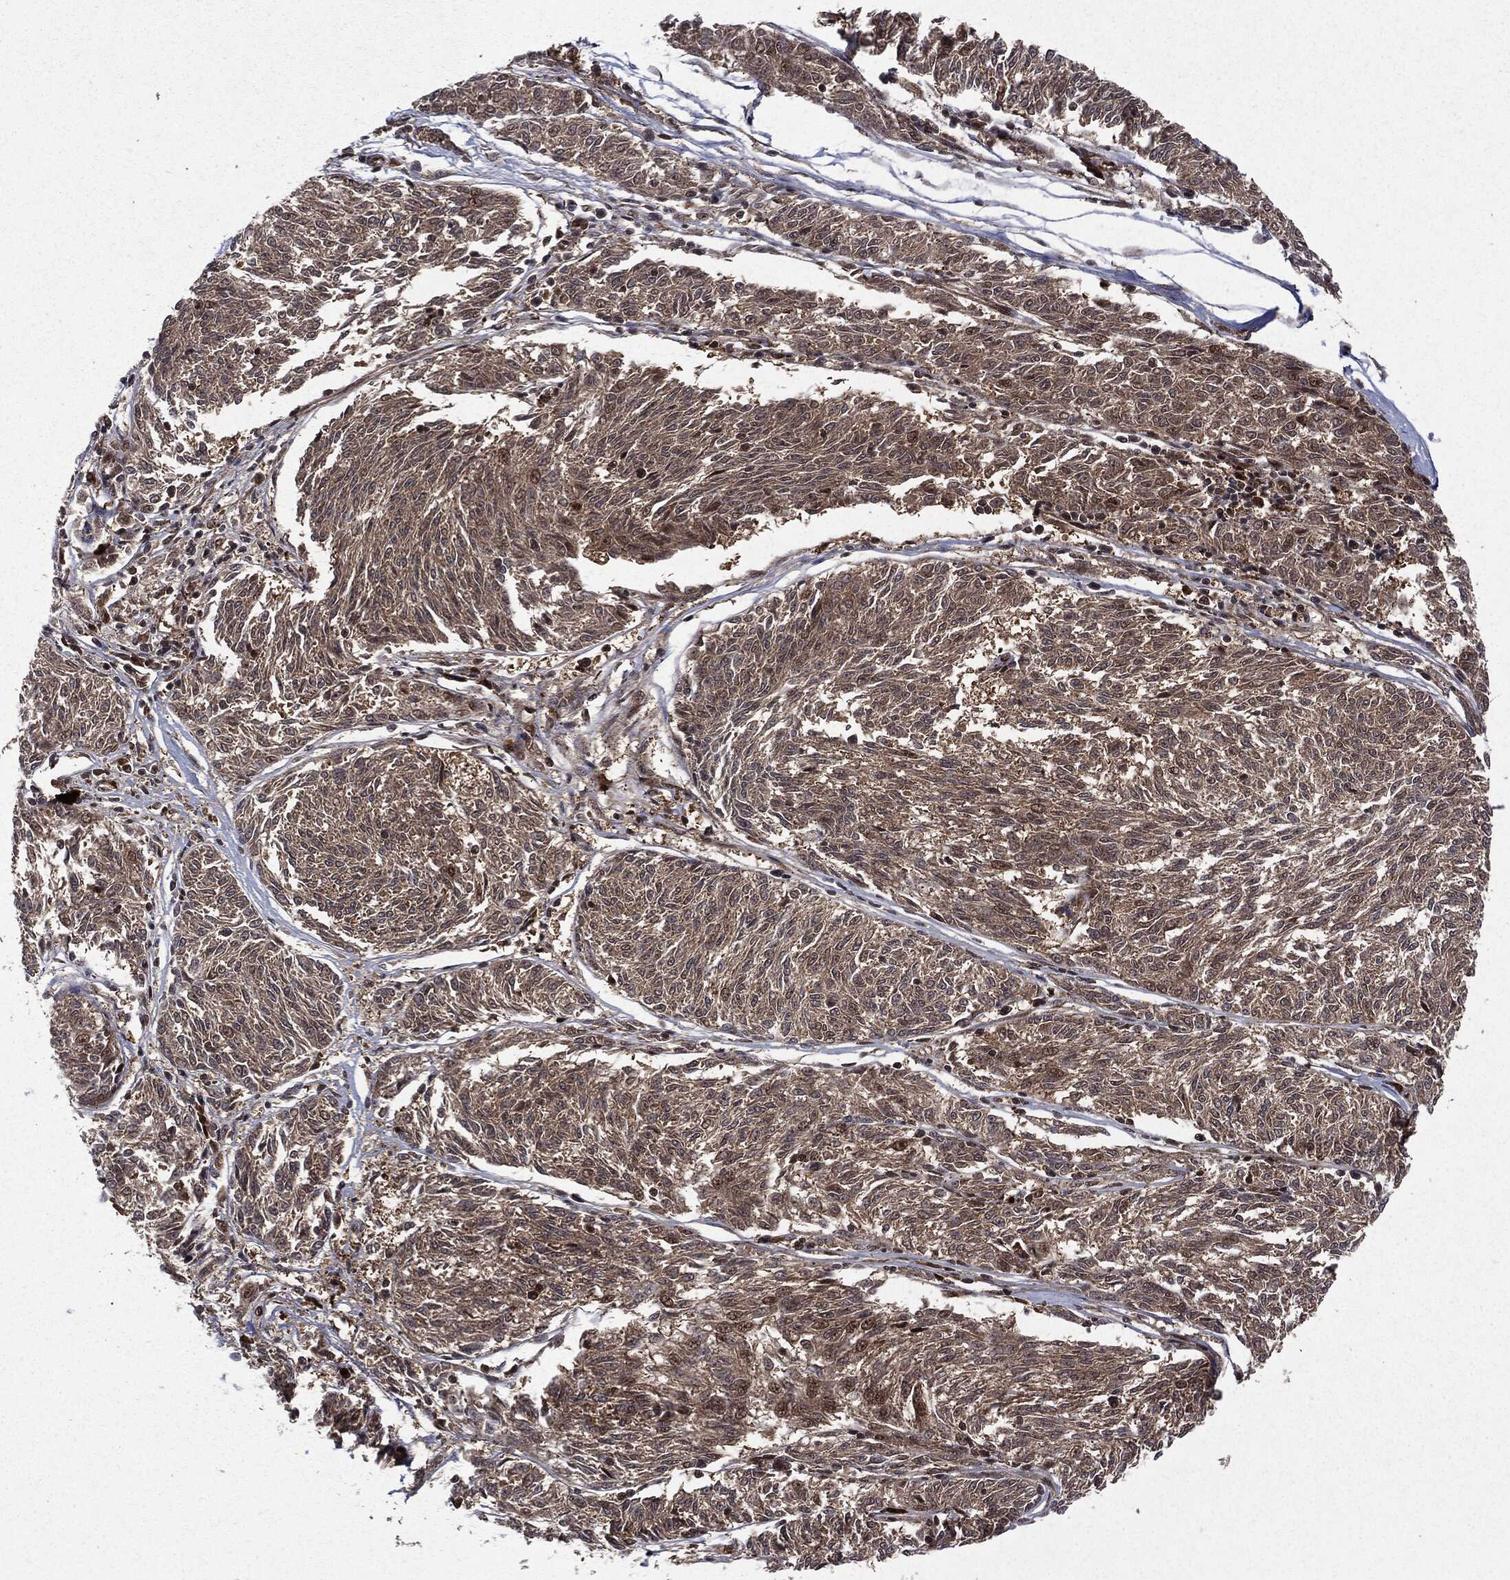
{"staining": {"intensity": "negative", "quantity": "none", "location": "none"}, "tissue": "melanoma", "cell_type": "Tumor cells", "image_type": "cancer", "snomed": [{"axis": "morphology", "description": "Malignant melanoma, NOS"}, {"axis": "topography", "description": "Skin"}], "caption": "DAB immunohistochemical staining of malignant melanoma reveals no significant staining in tumor cells.", "gene": "OTUB1", "patient": {"sex": "female", "age": 72}}